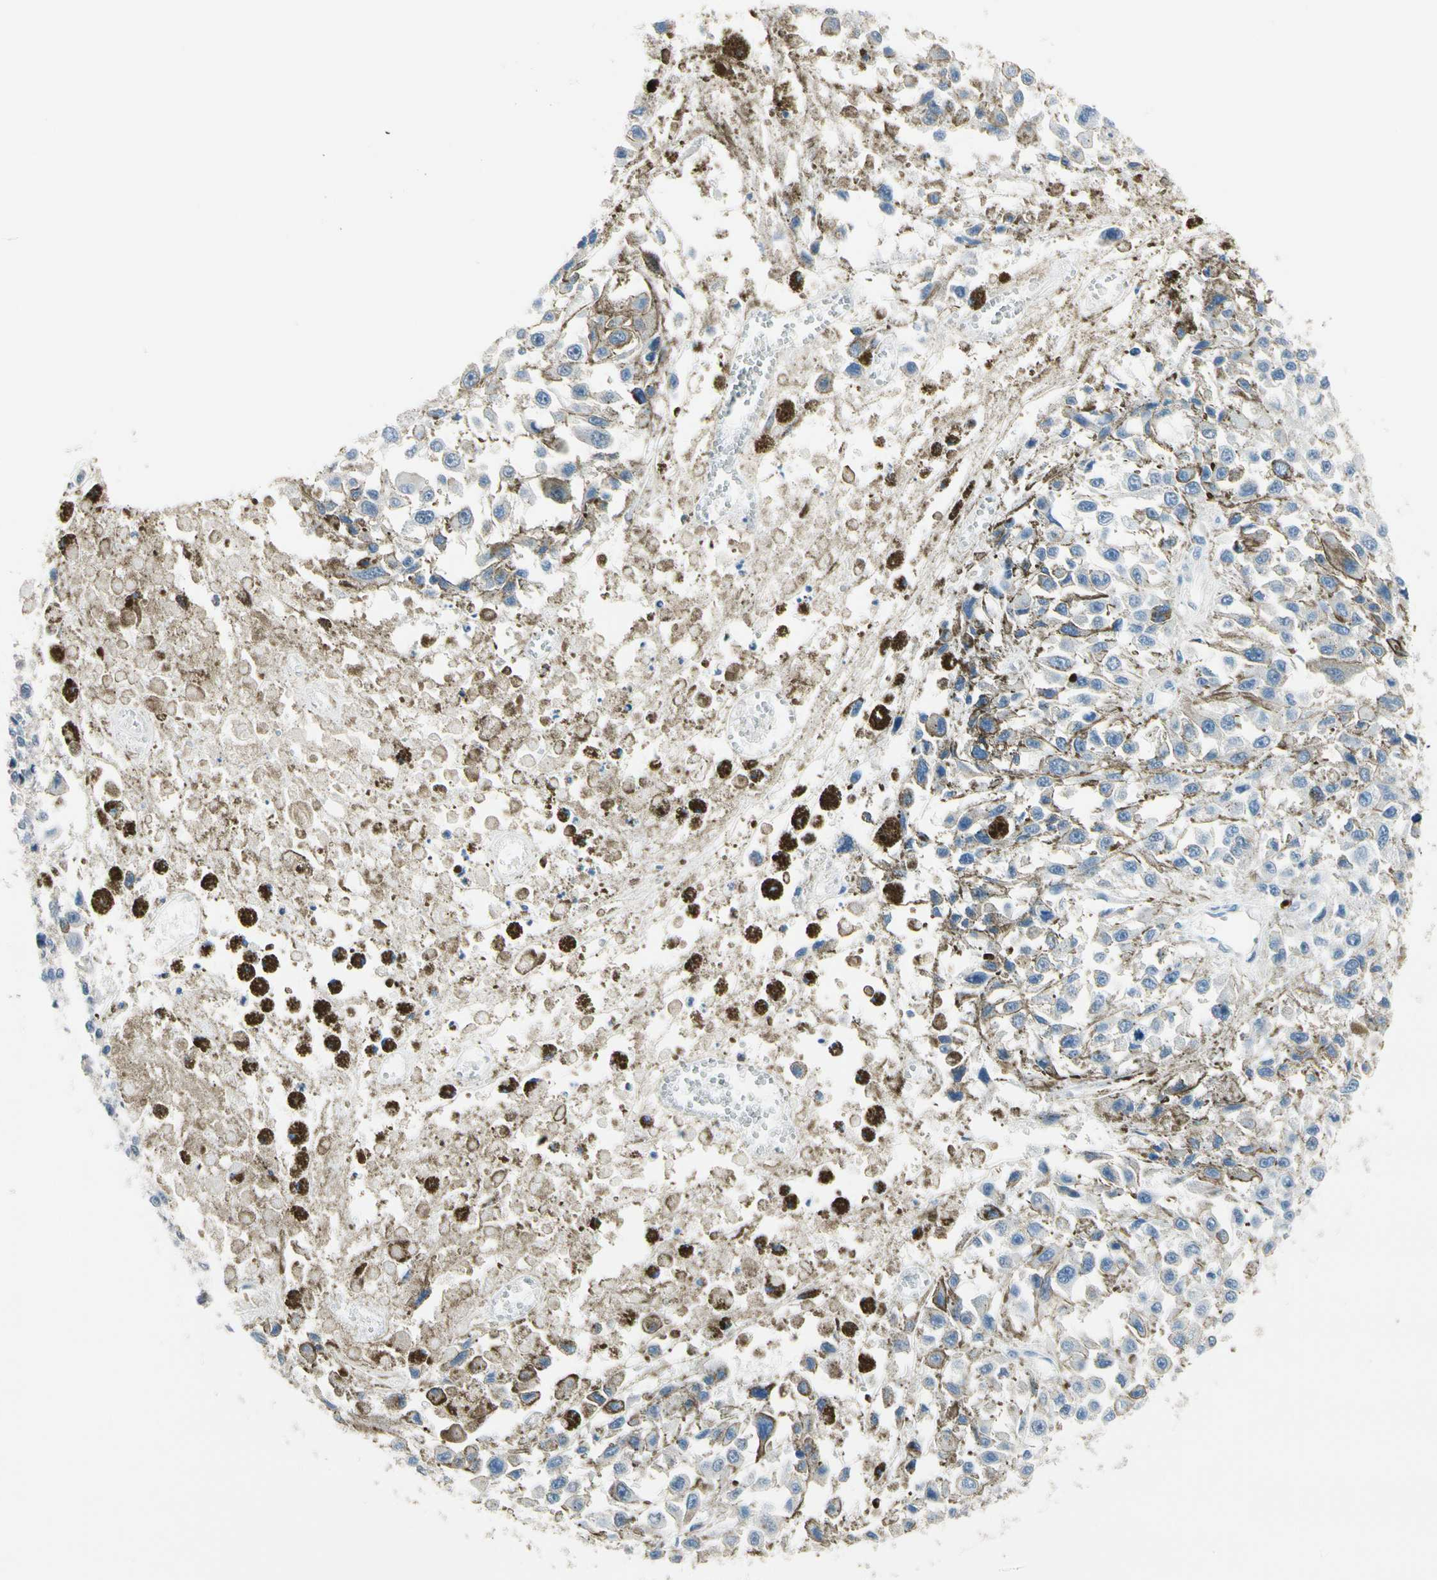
{"staining": {"intensity": "negative", "quantity": "none", "location": "none"}, "tissue": "melanoma", "cell_type": "Tumor cells", "image_type": "cancer", "snomed": [{"axis": "morphology", "description": "Malignant melanoma, Metastatic site"}, {"axis": "topography", "description": "Lymph node"}], "caption": "A photomicrograph of malignant melanoma (metastatic site) stained for a protein shows no brown staining in tumor cells.", "gene": "NFATC2", "patient": {"sex": "male", "age": 59}}